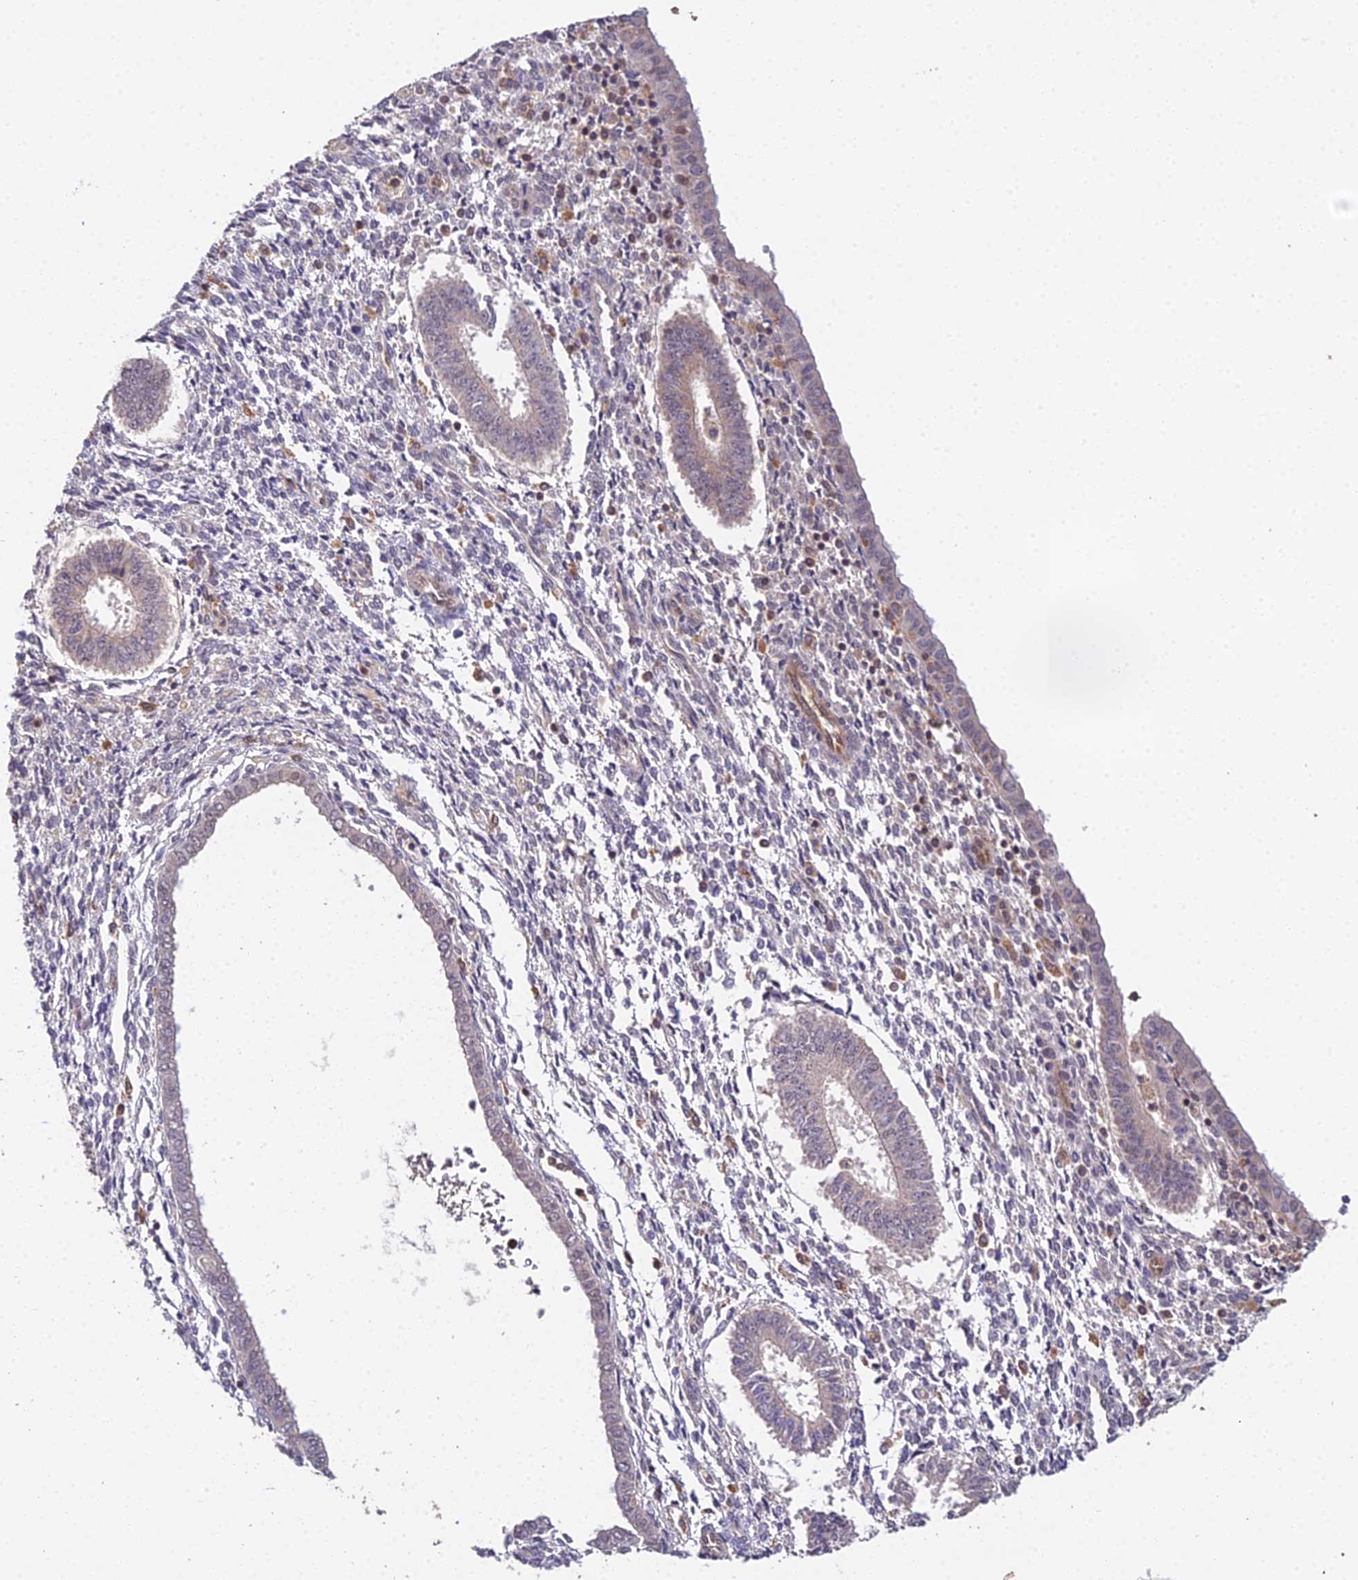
{"staining": {"intensity": "negative", "quantity": "none", "location": "none"}, "tissue": "endometrium", "cell_type": "Cells in endometrial stroma", "image_type": "normal", "snomed": [{"axis": "morphology", "description": "Normal tissue, NOS"}, {"axis": "topography", "description": "Endometrium"}], "caption": "This is a photomicrograph of immunohistochemistry (IHC) staining of normal endometrium, which shows no positivity in cells in endometrial stroma.", "gene": "TPRX1", "patient": {"sex": "female", "age": 35}}